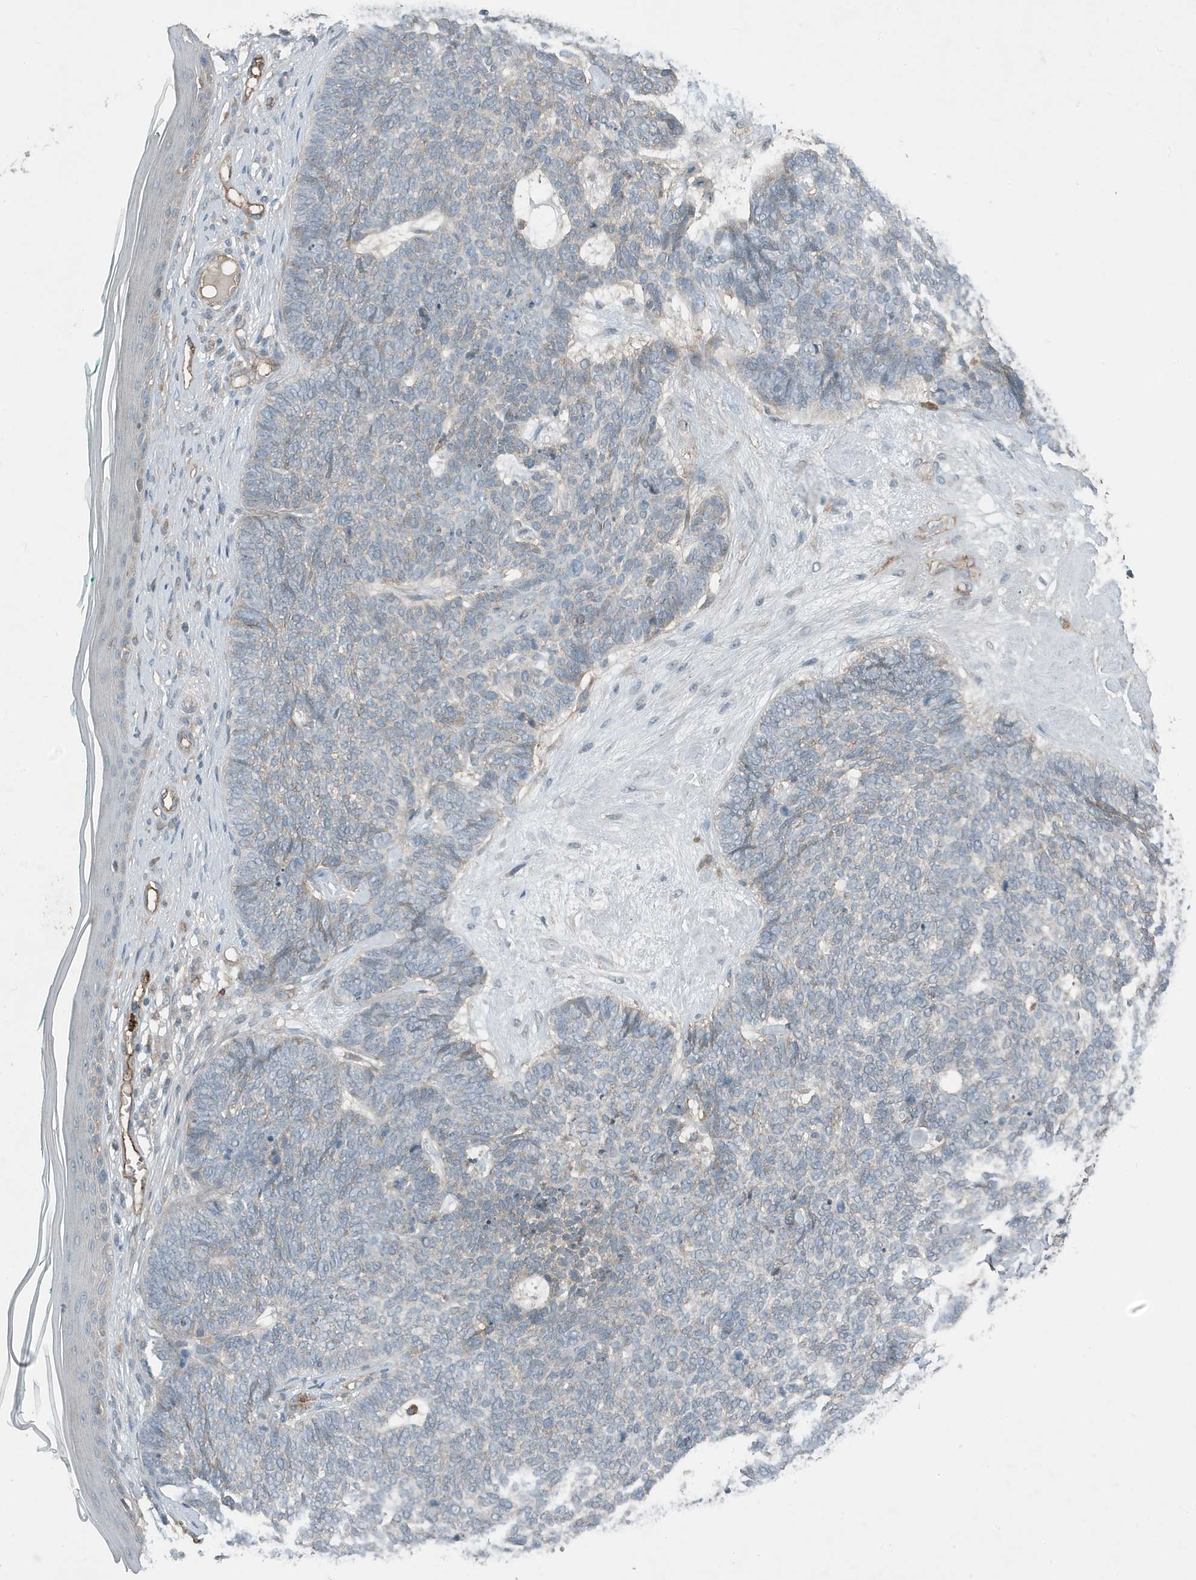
{"staining": {"intensity": "negative", "quantity": "none", "location": "none"}, "tissue": "skin cancer", "cell_type": "Tumor cells", "image_type": "cancer", "snomed": [{"axis": "morphology", "description": "Basal cell carcinoma"}, {"axis": "topography", "description": "Skin"}], "caption": "High power microscopy photomicrograph of an immunohistochemistry (IHC) photomicrograph of basal cell carcinoma (skin), revealing no significant positivity in tumor cells.", "gene": "DAPP1", "patient": {"sex": "female", "age": 84}}